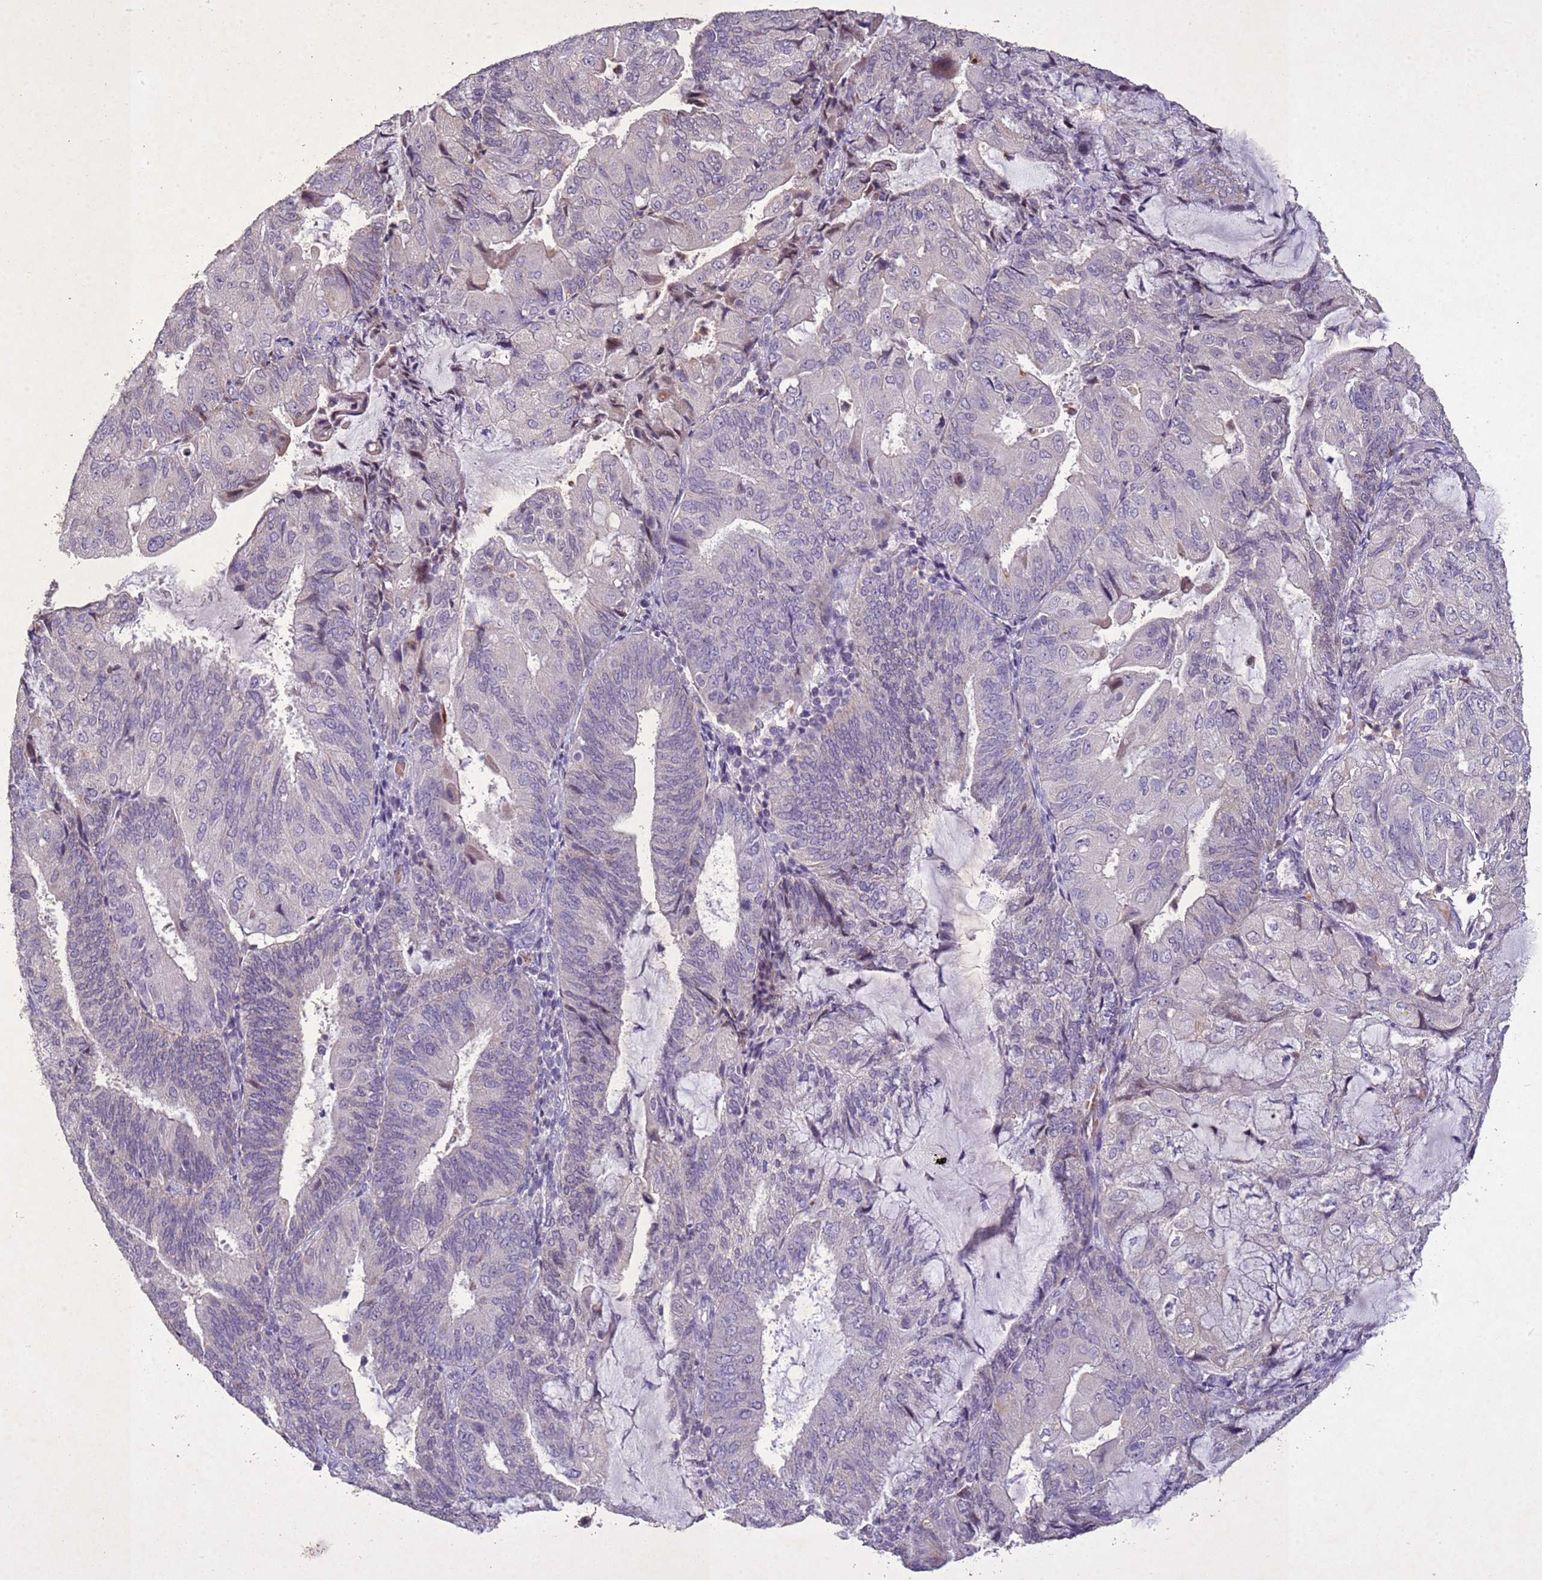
{"staining": {"intensity": "negative", "quantity": "none", "location": "none"}, "tissue": "endometrial cancer", "cell_type": "Tumor cells", "image_type": "cancer", "snomed": [{"axis": "morphology", "description": "Adenocarcinoma, NOS"}, {"axis": "topography", "description": "Endometrium"}], "caption": "Immunohistochemistry (IHC) of human endometrial cancer exhibits no staining in tumor cells.", "gene": "NLRP11", "patient": {"sex": "female", "age": 81}}